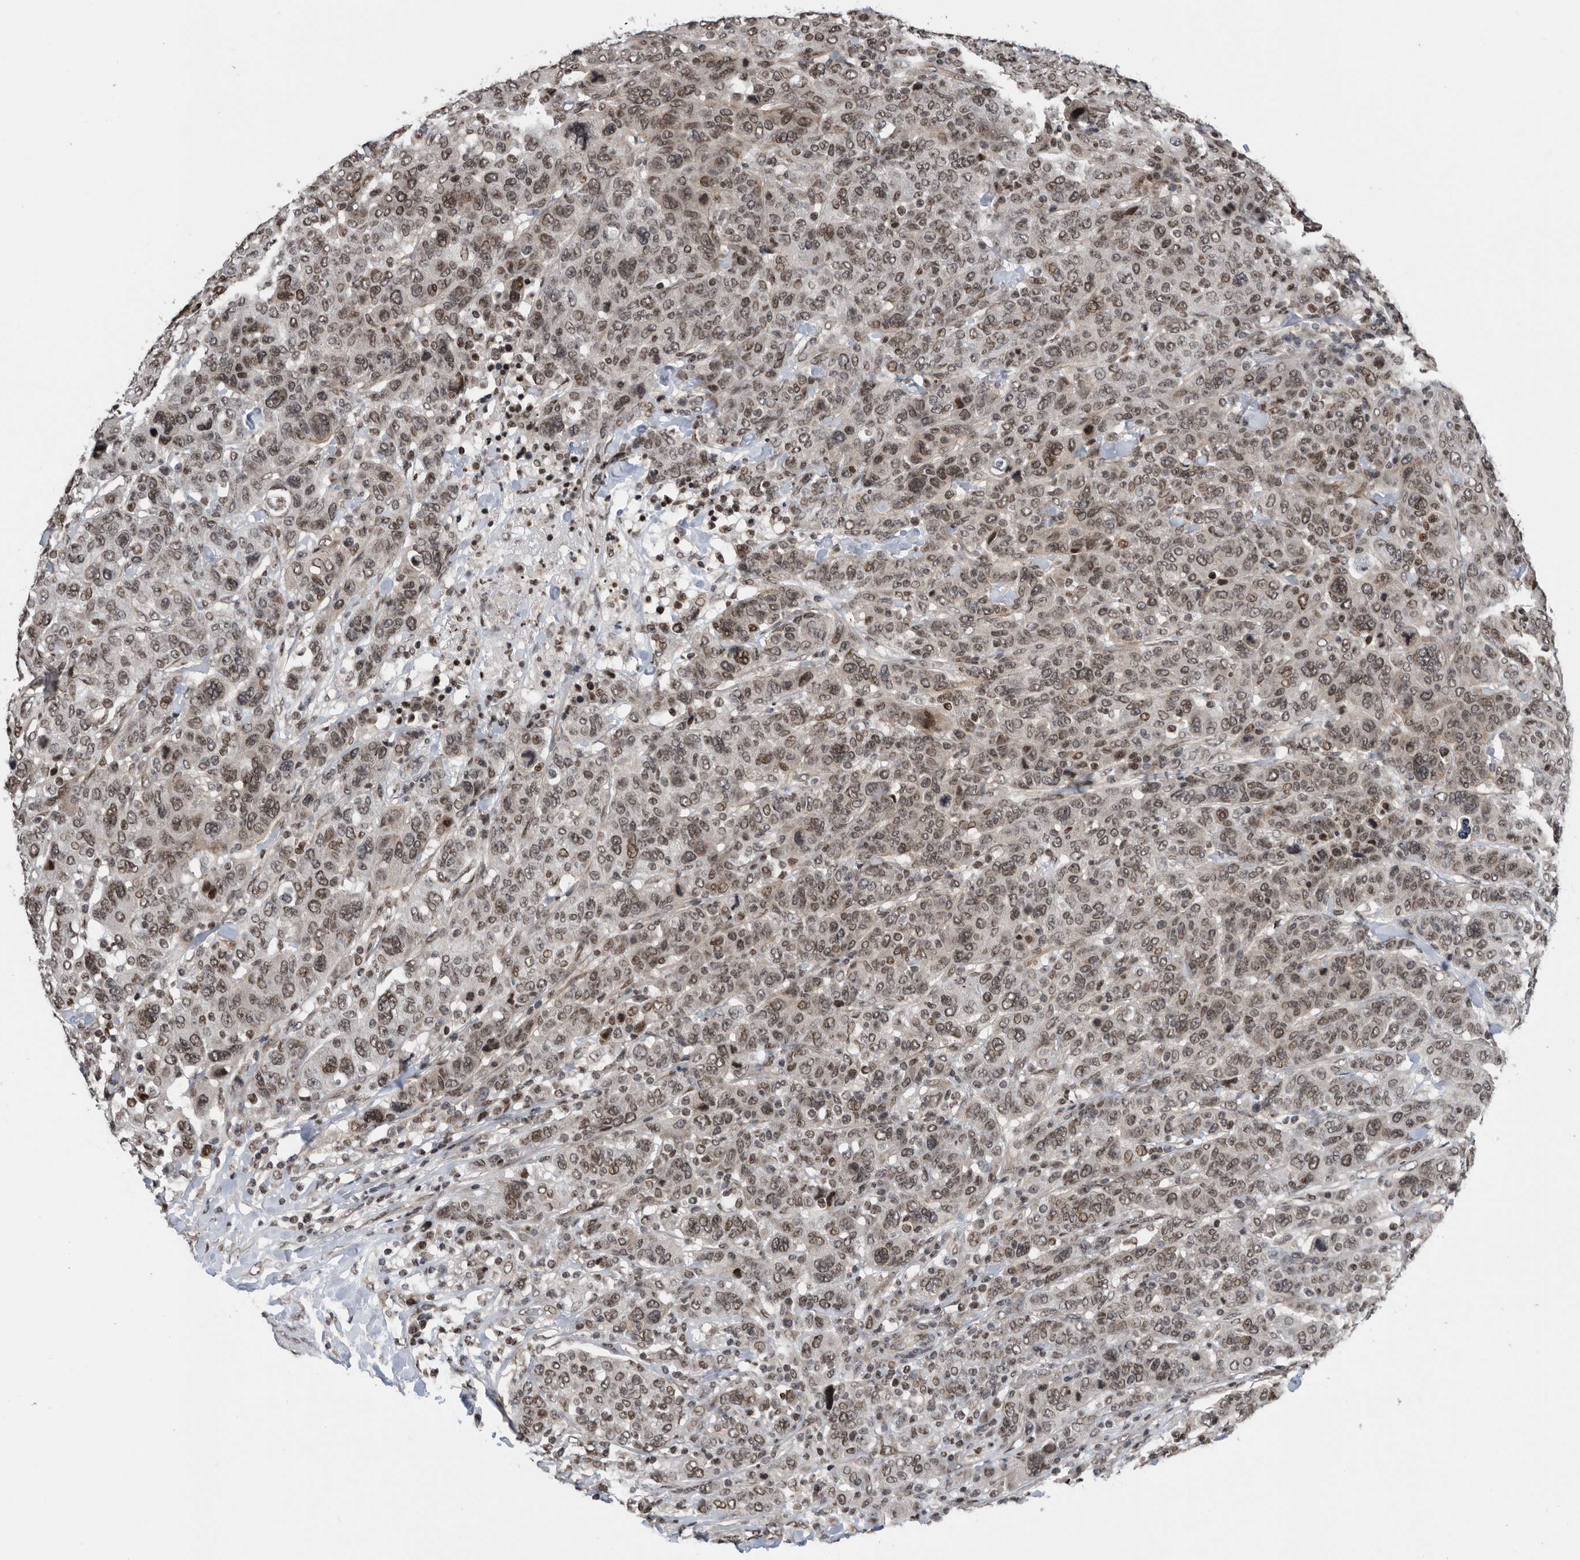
{"staining": {"intensity": "weak", "quantity": ">75%", "location": "nuclear"}, "tissue": "breast cancer", "cell_type": "Tumor cells", "image_type": "cancer", "snomed": [{"axis": "morphology", "description": "Duct carcinoma"}, {"axis": "topography", "description": "Breast"}], "caption": "This histopathology image exhibits immunohistochemistry staining of infiltrating ductal carcinoma (breast), with low weak nuclear positivity in approximately >75% of tumor cells.", "gene": "SNRNP48", "patient": {"sex": "female", "age": 37}}